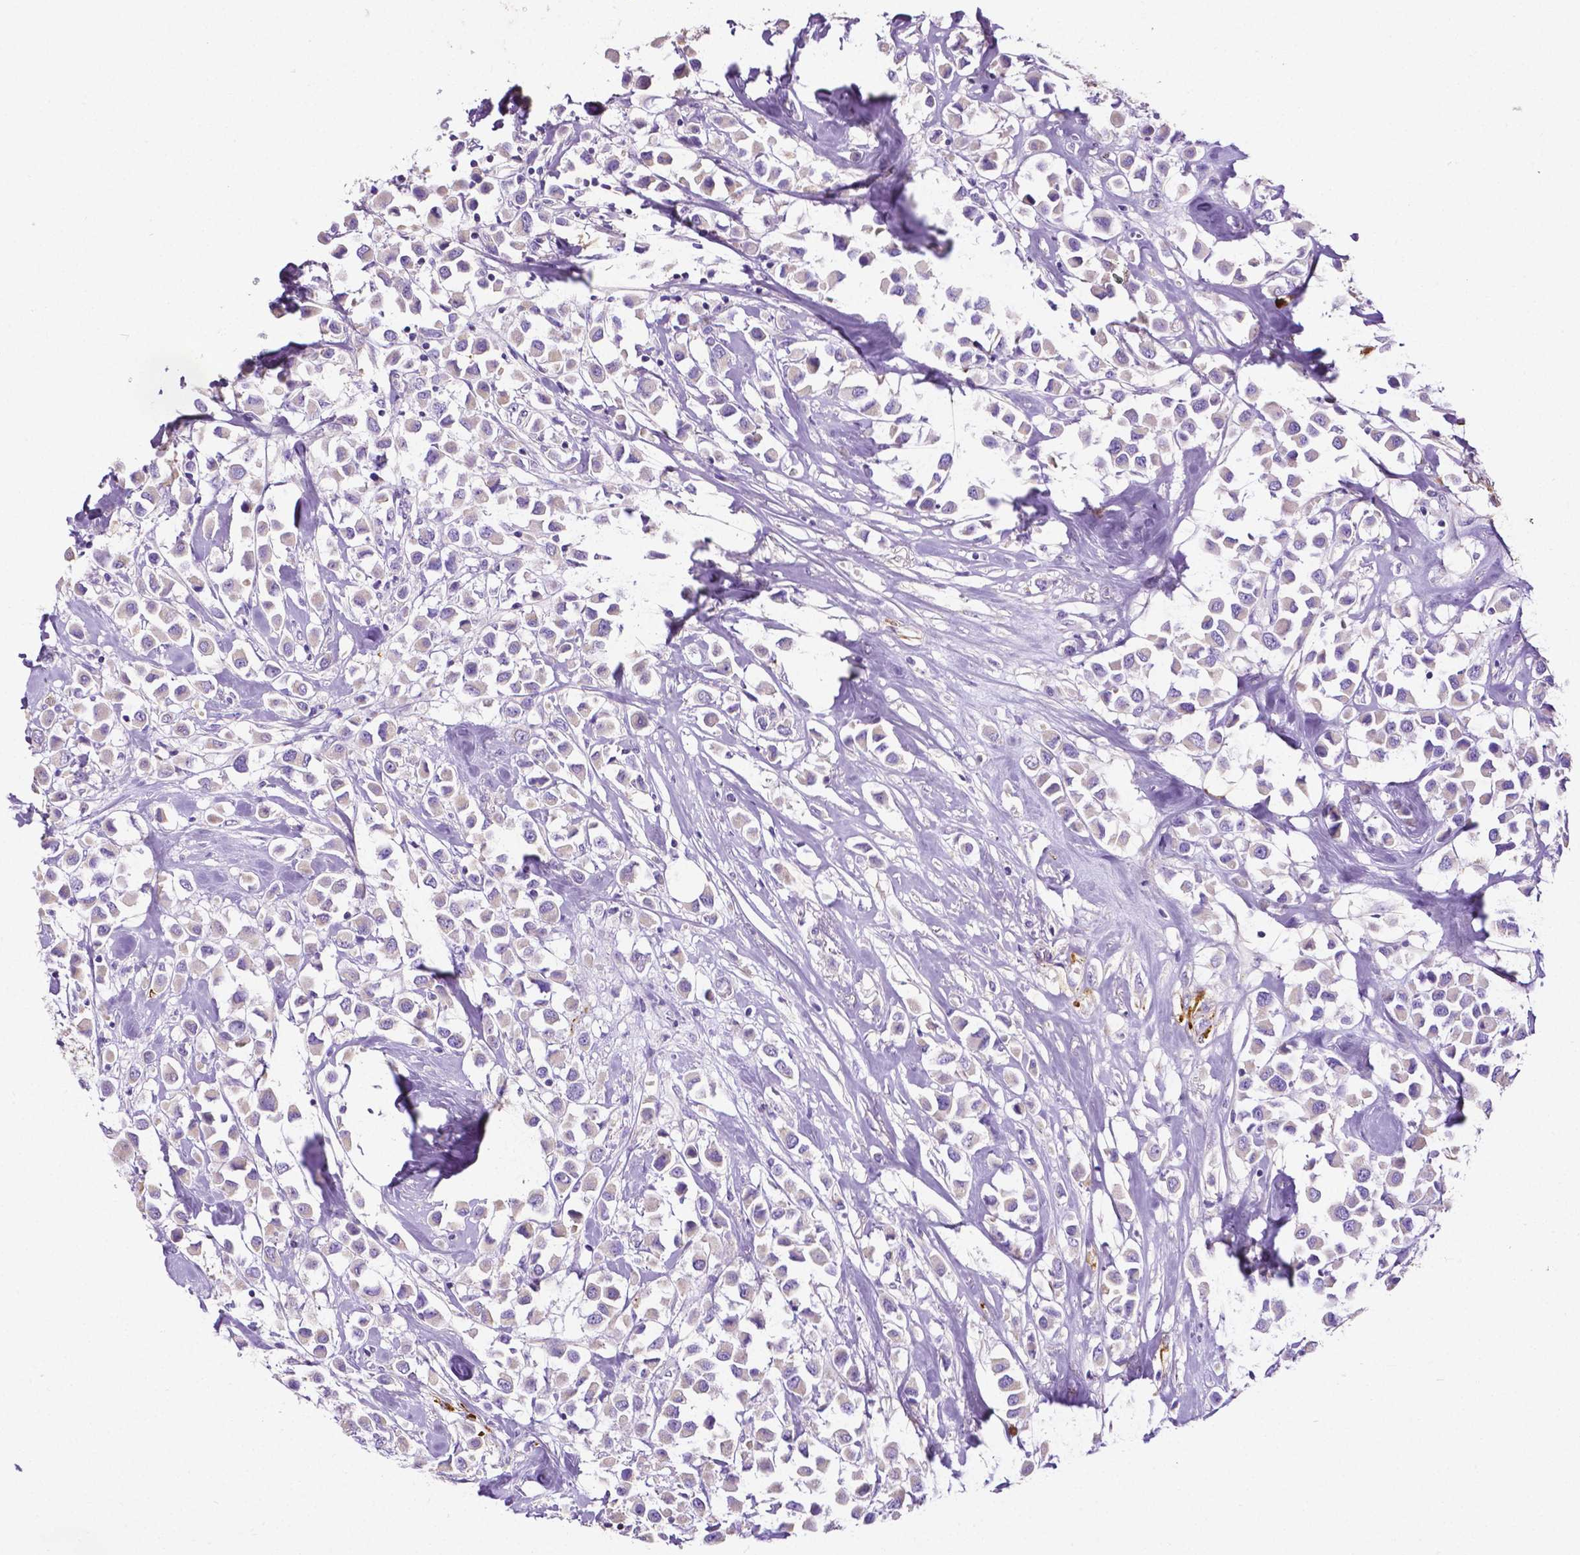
{"staining": {"intensity": "moderate", "quantity": "<25%", "location": "cytoplasmic/membranous"}, "tissue": "breast cancer", "cell_type": "Tumor cells", "image_type": "cancer", "snomed": [{"axis": "morphology", "description": "Duct carcinoma"}, {"axis": "topography", "description": "Breast"}], "caption": "Immunohistochemical staining of human breast infiltrating ductal carcinoma displays low levels of moderate cytoplasmic/membranous protein staining in approximately <25% of tumor cells.", "gene": "MMP9", "patient": {"sex": "female", "age": 61}}